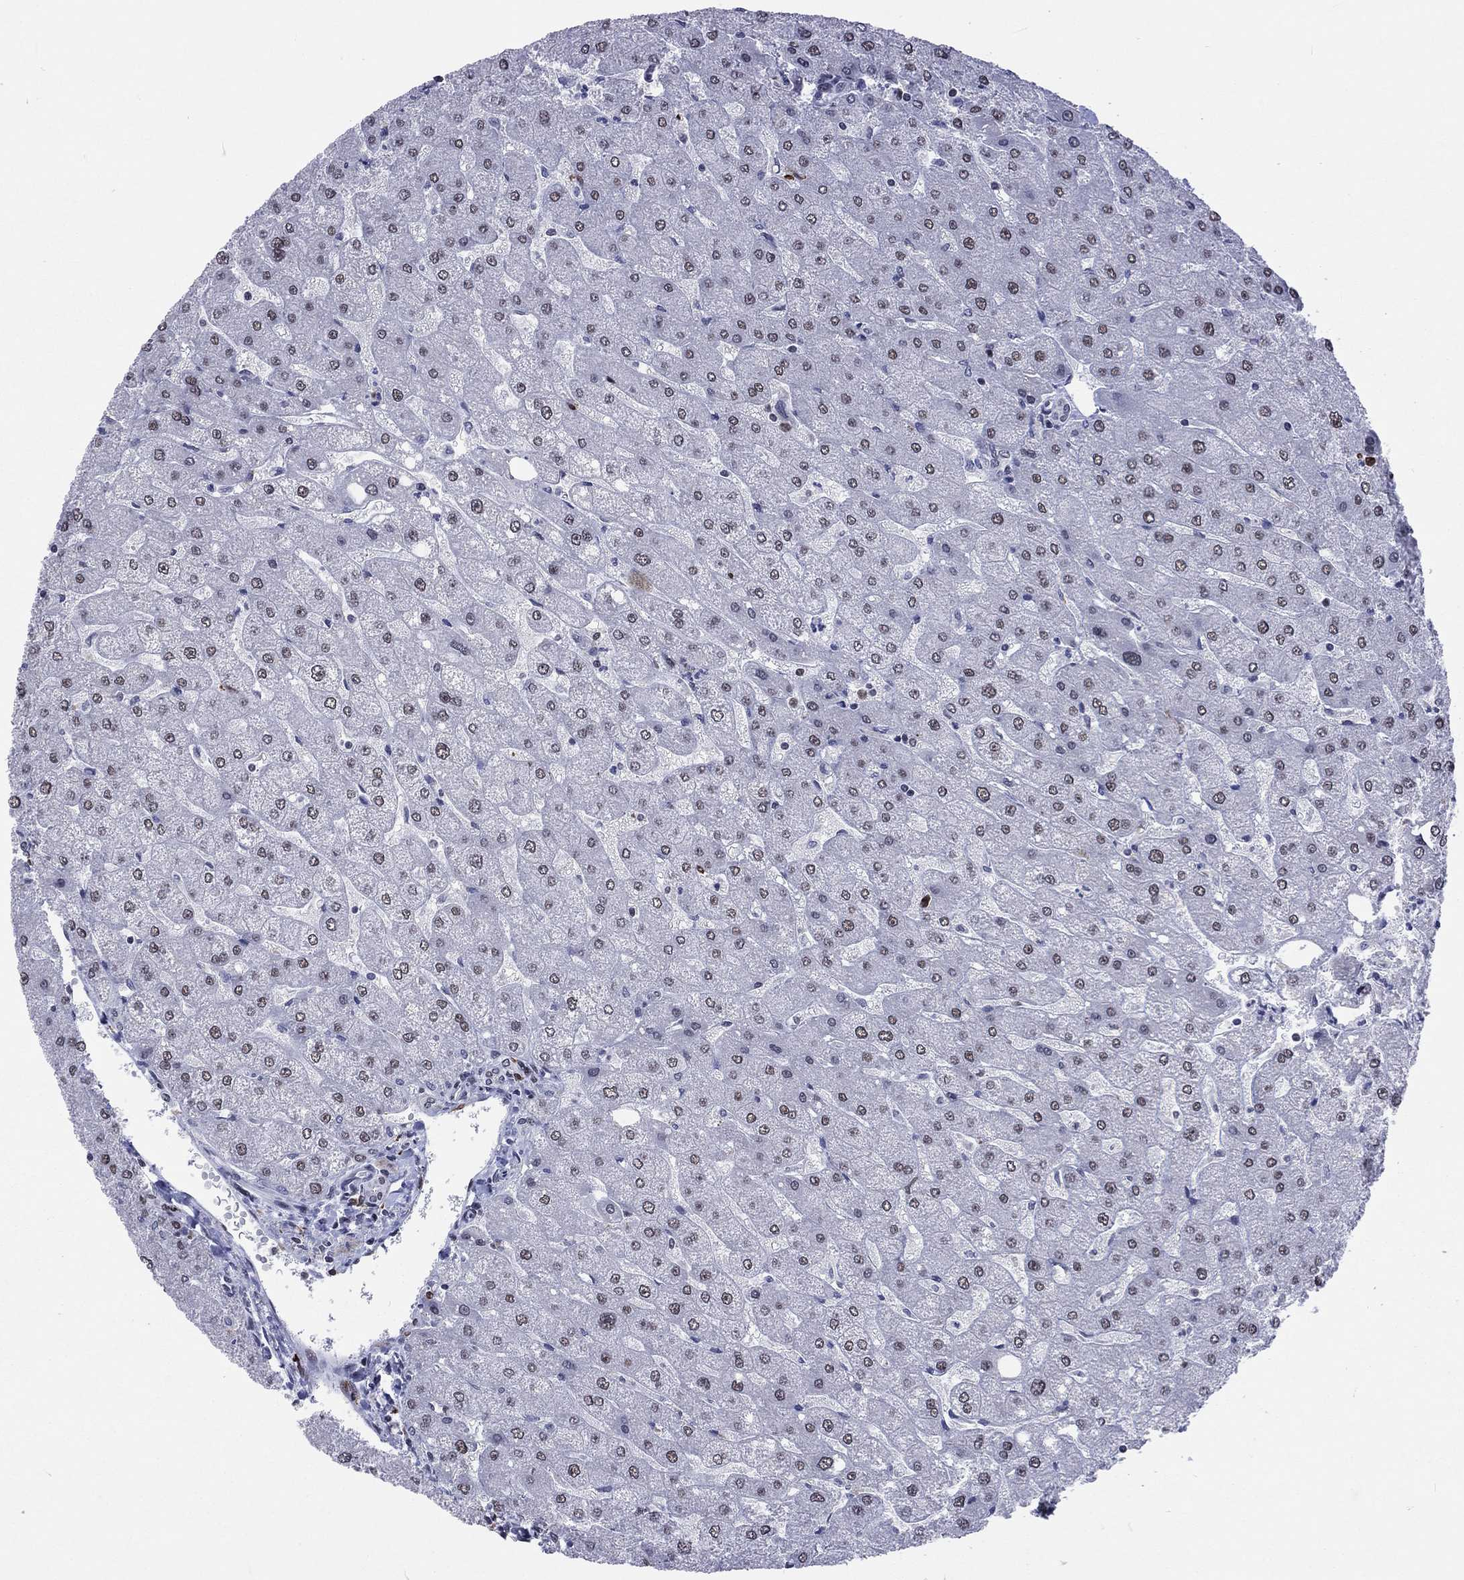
{"staining": {"intensity": "negative", "quantity": "none", "location": "none"}, "tissue": "liver", "cell_type": "Cholangiocytes", "image_type": "normal", "snomed": [{"axis": "morphology", "description": "Normal tissue, NOS"}, {"axis": "topography", "description": "Liver"}], "caption": "Benign liver was stained to show a protein in brown. There is no significant expression in cholangiocytes. Nuclei are stained in blue.", "gene": "HCFC1", "patient": {"sex": "male", "age": 67}}